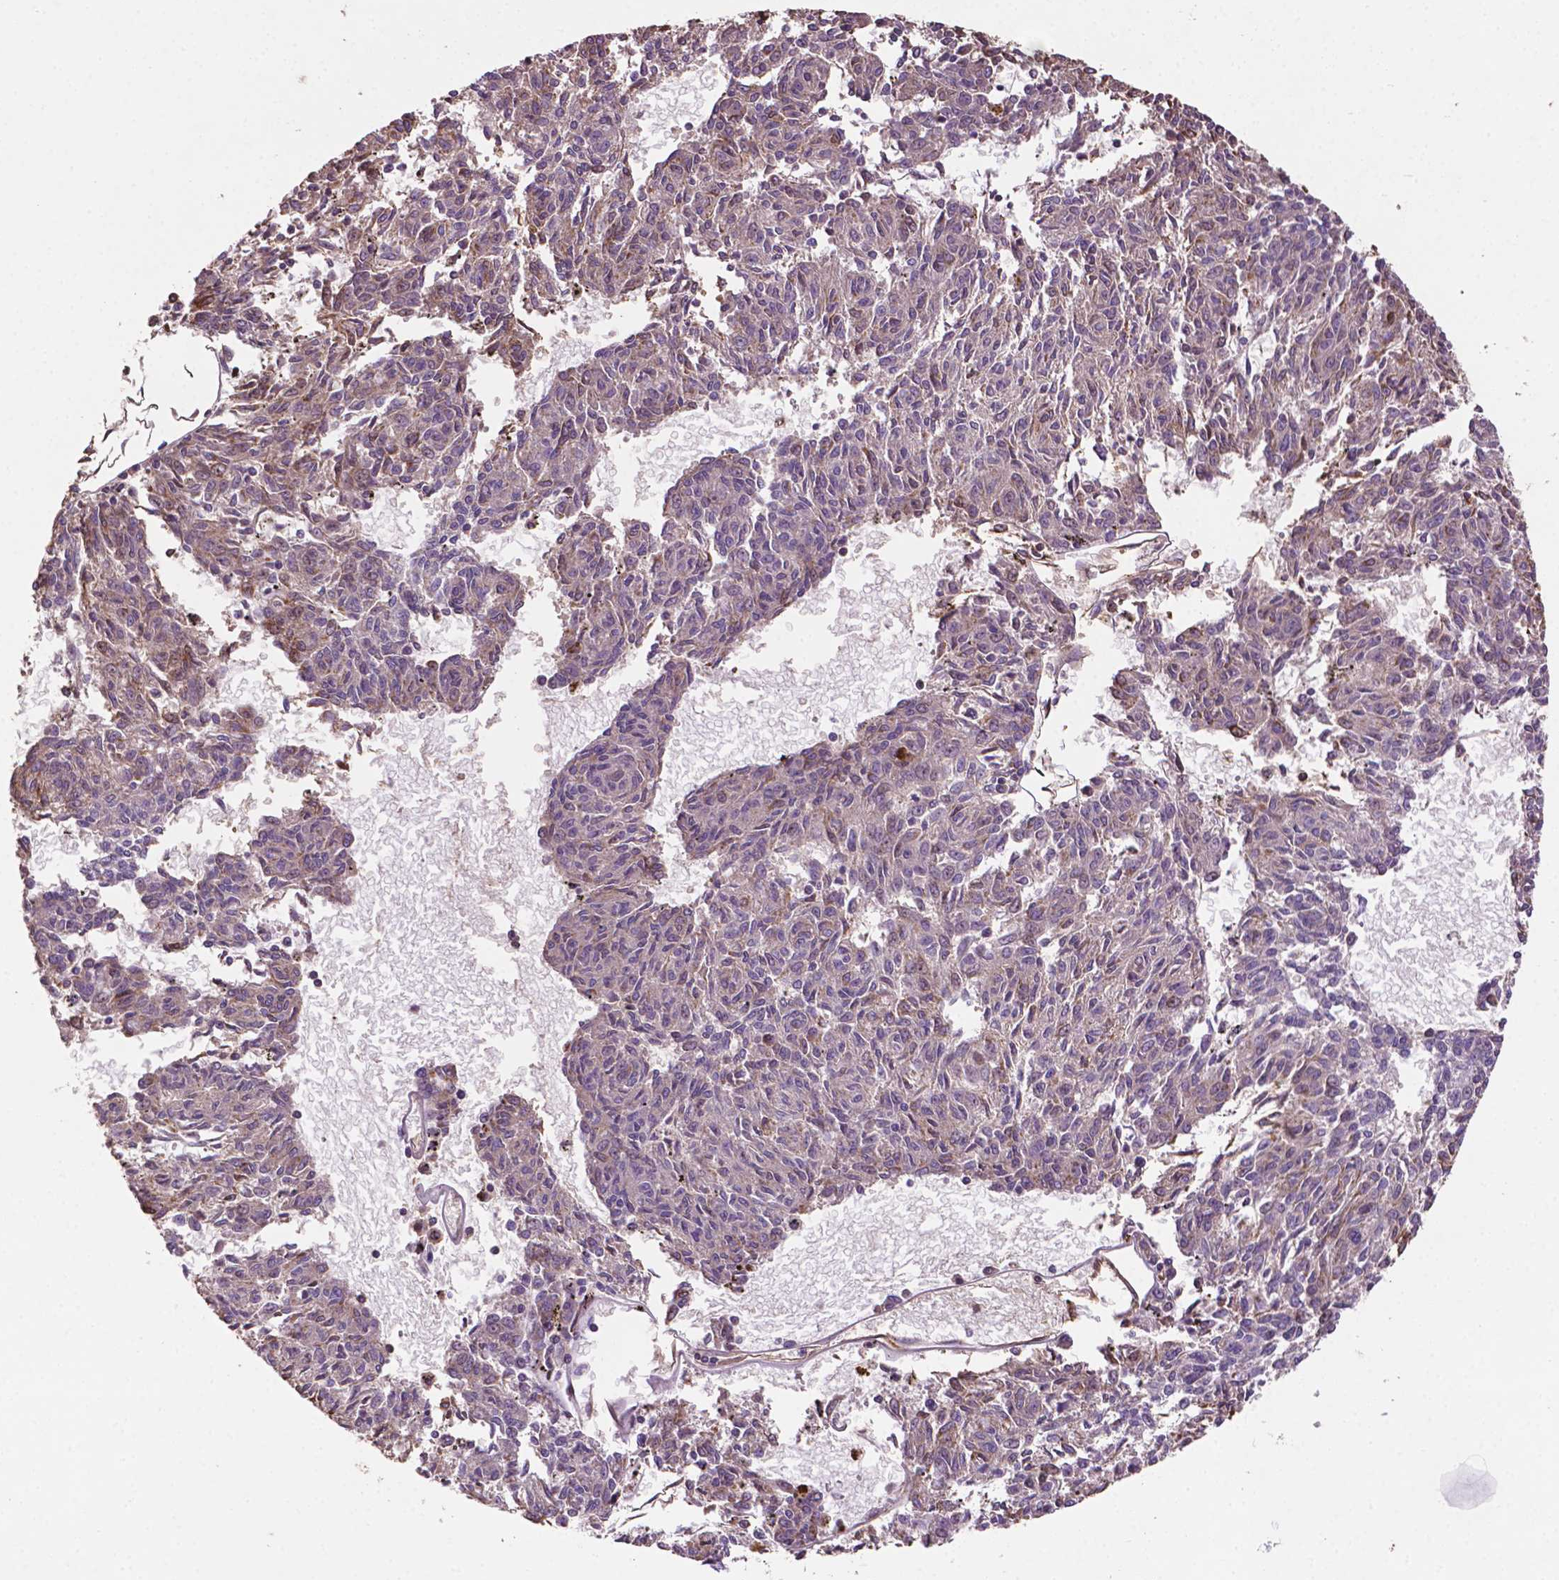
{"staining": {"intensity": "moderate", "quantity": "<25%", "location": "cytoplasmic/membranous"}, "tissue": "melanoma", "cell_type": "Tumor cells", "image_type": "cancer", "snomed": [{"axis": "morphology", "description": "Malignant melanoma, NOS"}, {"axis": "topography", "description": "Skin"}], "caption": "Melanoma stained with IHC demonstrates moderate cytoplasmic/membranous staining in approximately <25% of tumor cells.", "gene": "LRR1", "patient": {"sex": "female", "age": 72}}